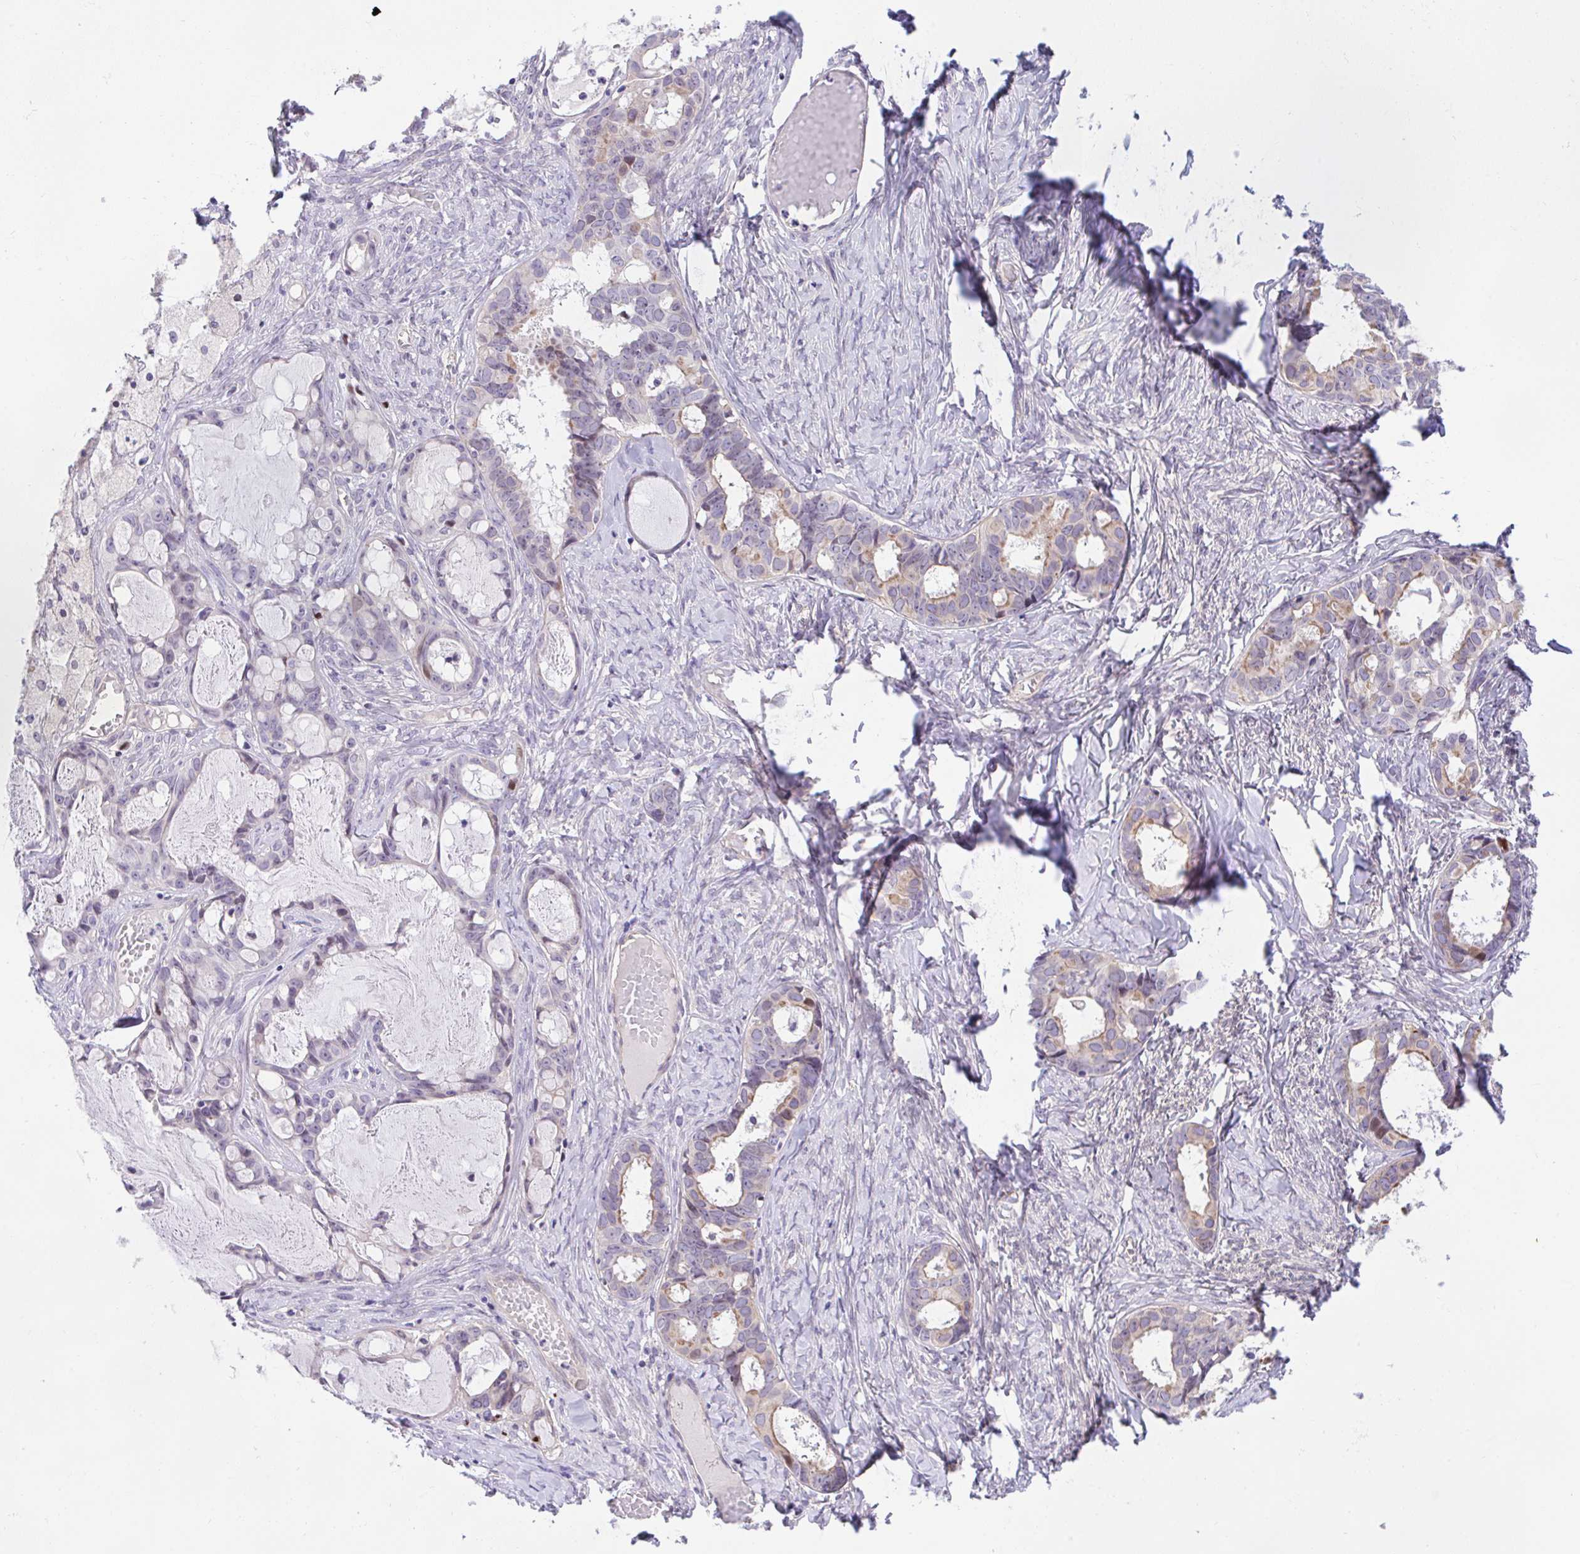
{"staining": {"intensity": "moderate", "quantity": "<25%", "location": "cytoplasmic/membranous"}, "tissue": "ovarian cancer", "cell_type": "Tumor cells", "image_type": "cancer", "snomed": [{"axis": "morphology", "description": "Cystadenocarcinoma, serous, NOS"}, {"axis": "topography", "description": "Ovary"}], "caption": "A micrograph showing moderate cytoplasmic/membranous positivity in about <25% of tumor cells in ovarian cancer (serous cystadenocarcinoma), as visualized by brown immunohistochemical staining.", "gene": "ZBED3", "patient": {"sex": "female", "age": 69}}